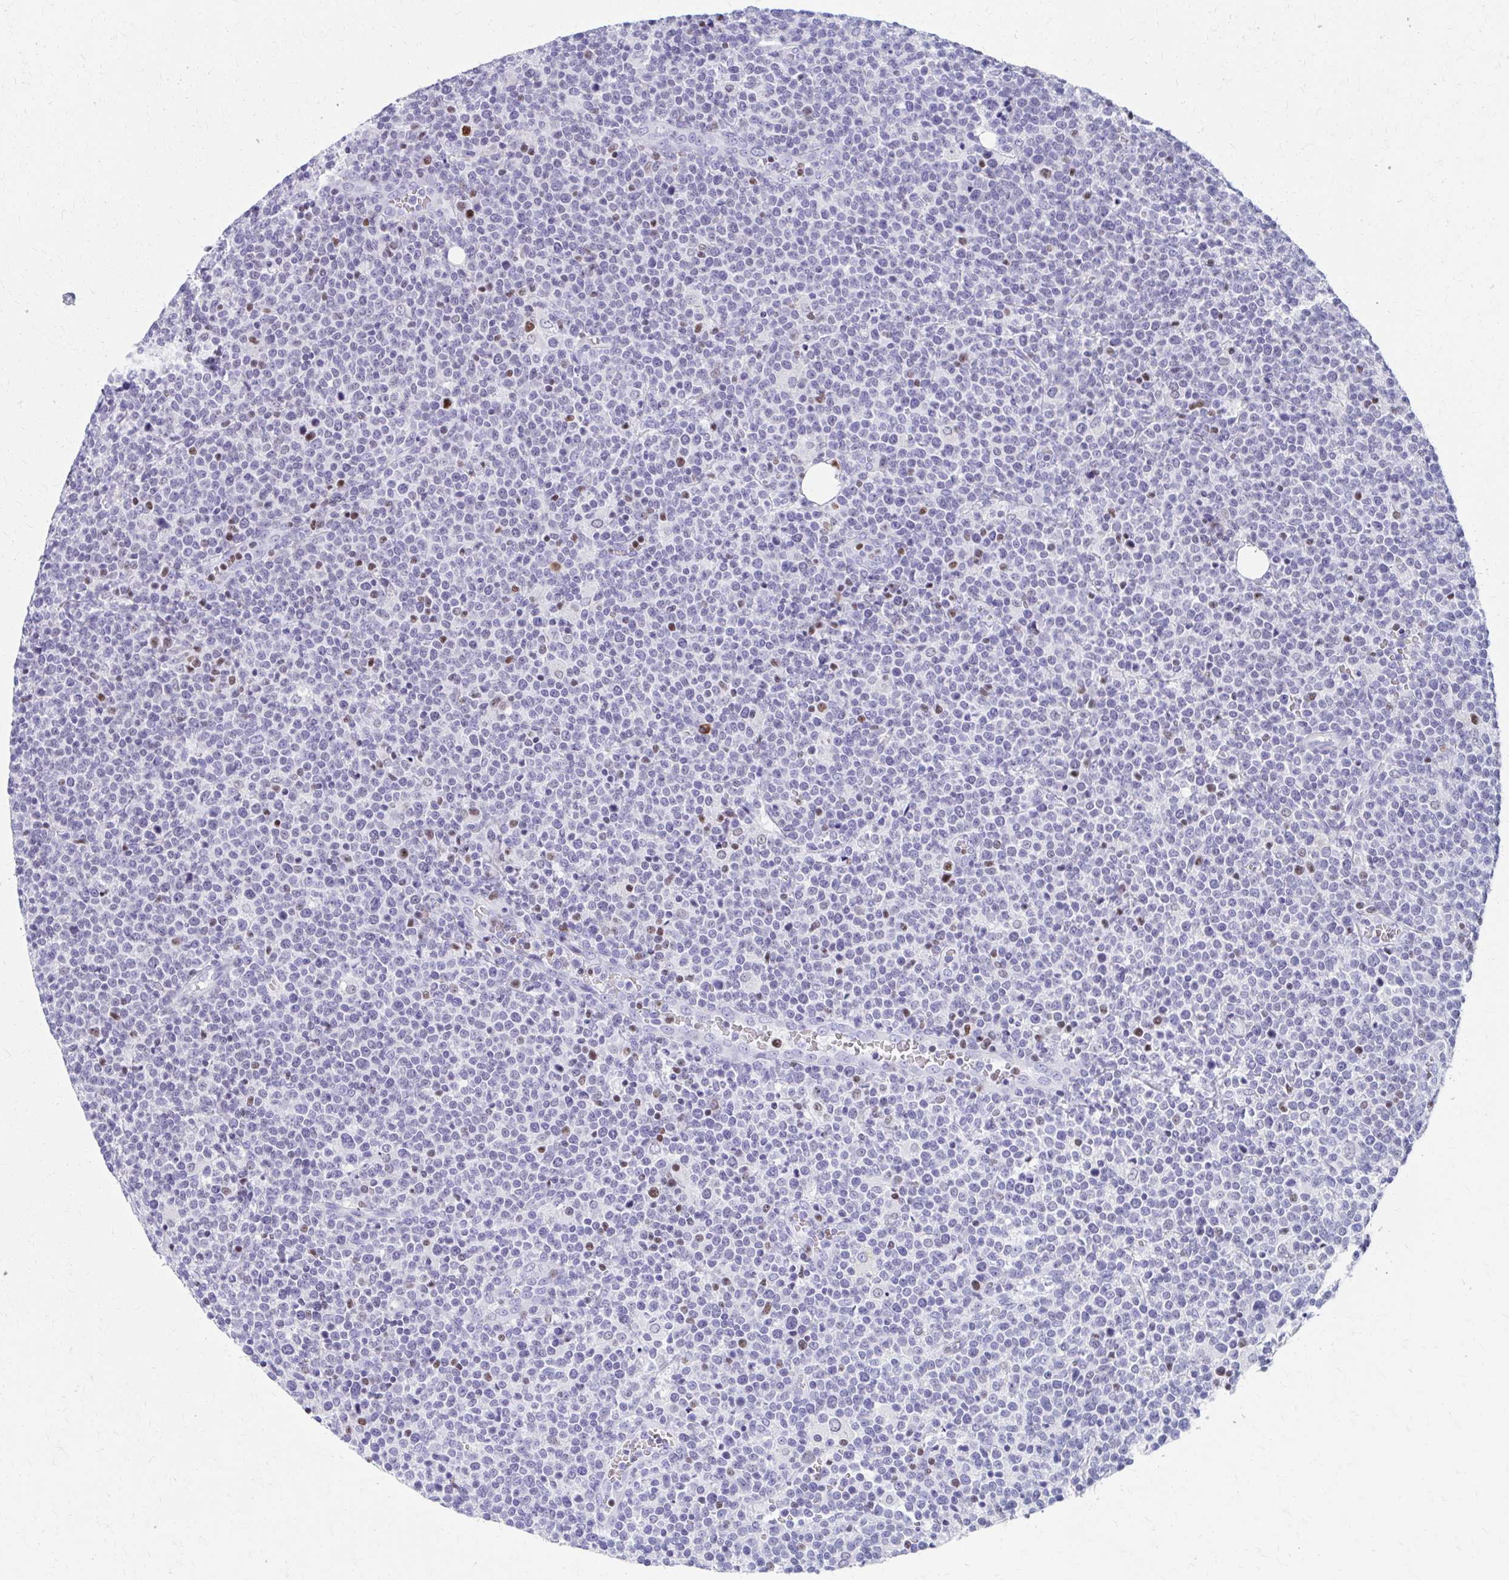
{"staining": {"intensity": "negative", "quantity": "none", "location": "none"}, "tissue": "lymphoma", "cell_type": "Tumor cells", "image_type": "cancer", "snomed": [{"axis": "morphology", "description": "Malignant lymphoma, non-Hodgkin's type, High grade"}, {"axis": "topography", "description": "Lymph node"}], "caption": "High-grade malignant lymphoma, non-Hodgkin's type was stained to show a protein in brown. There is no significant positivity in tumor cells.", "gene": "RUNX3", "patient": {"sex": "male", "age": 61}}